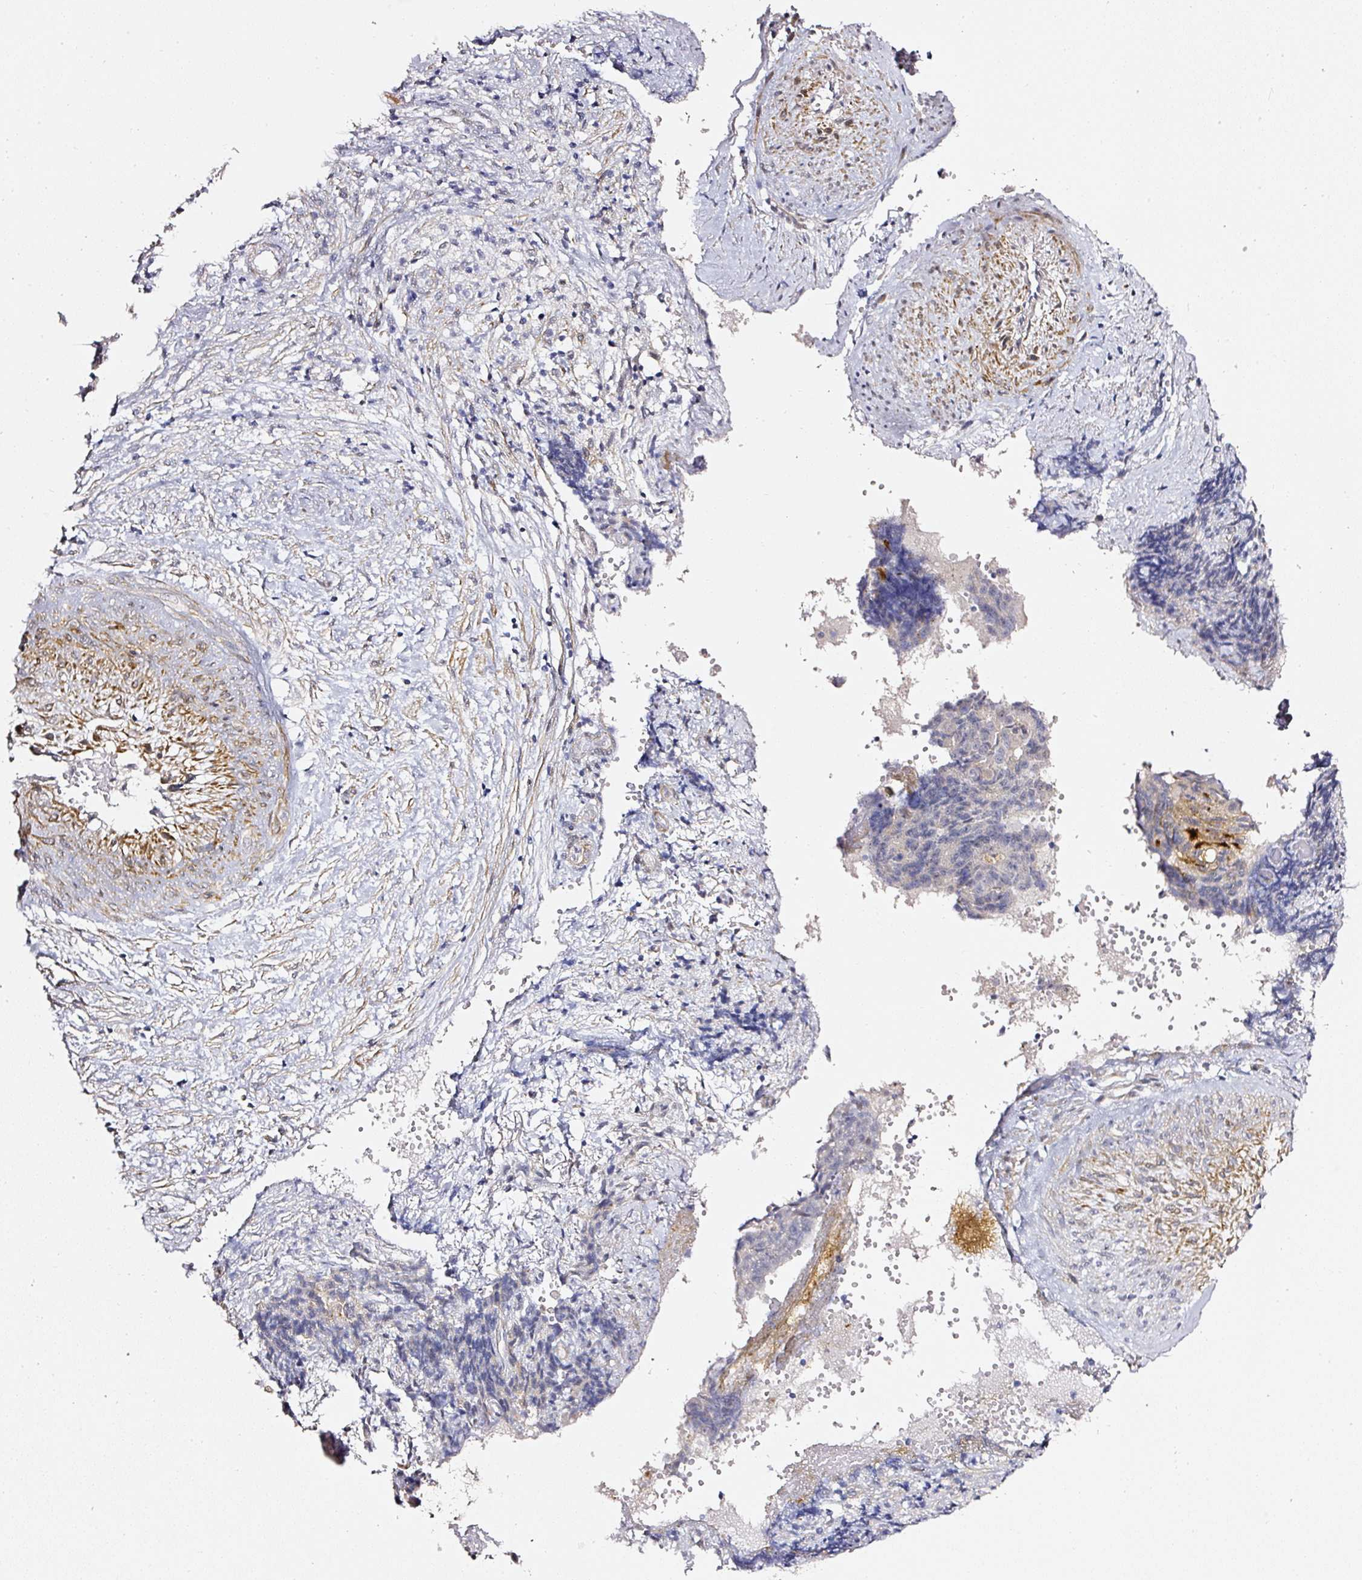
{"staining": {"intensity": "negative", "quantity": "none", "location": "none"}, "tissue": "ovarian cancer", "cell_type": "Tumor cells", "image_type": "cancer", "snomed": [{"axis": "morphology", "description": "Carcinoma, endometroid"}, {"axis": "topography", "description": "Ovary"}], "caption": "A high-resolution image shows immunohistochemistry (IHC) staining of ovarian endometroid carcinoma, which exhibits no significant expression in tumor cells.", "gene": "TOGARAM1", "patient": {"sex": "female", "age": 42}}